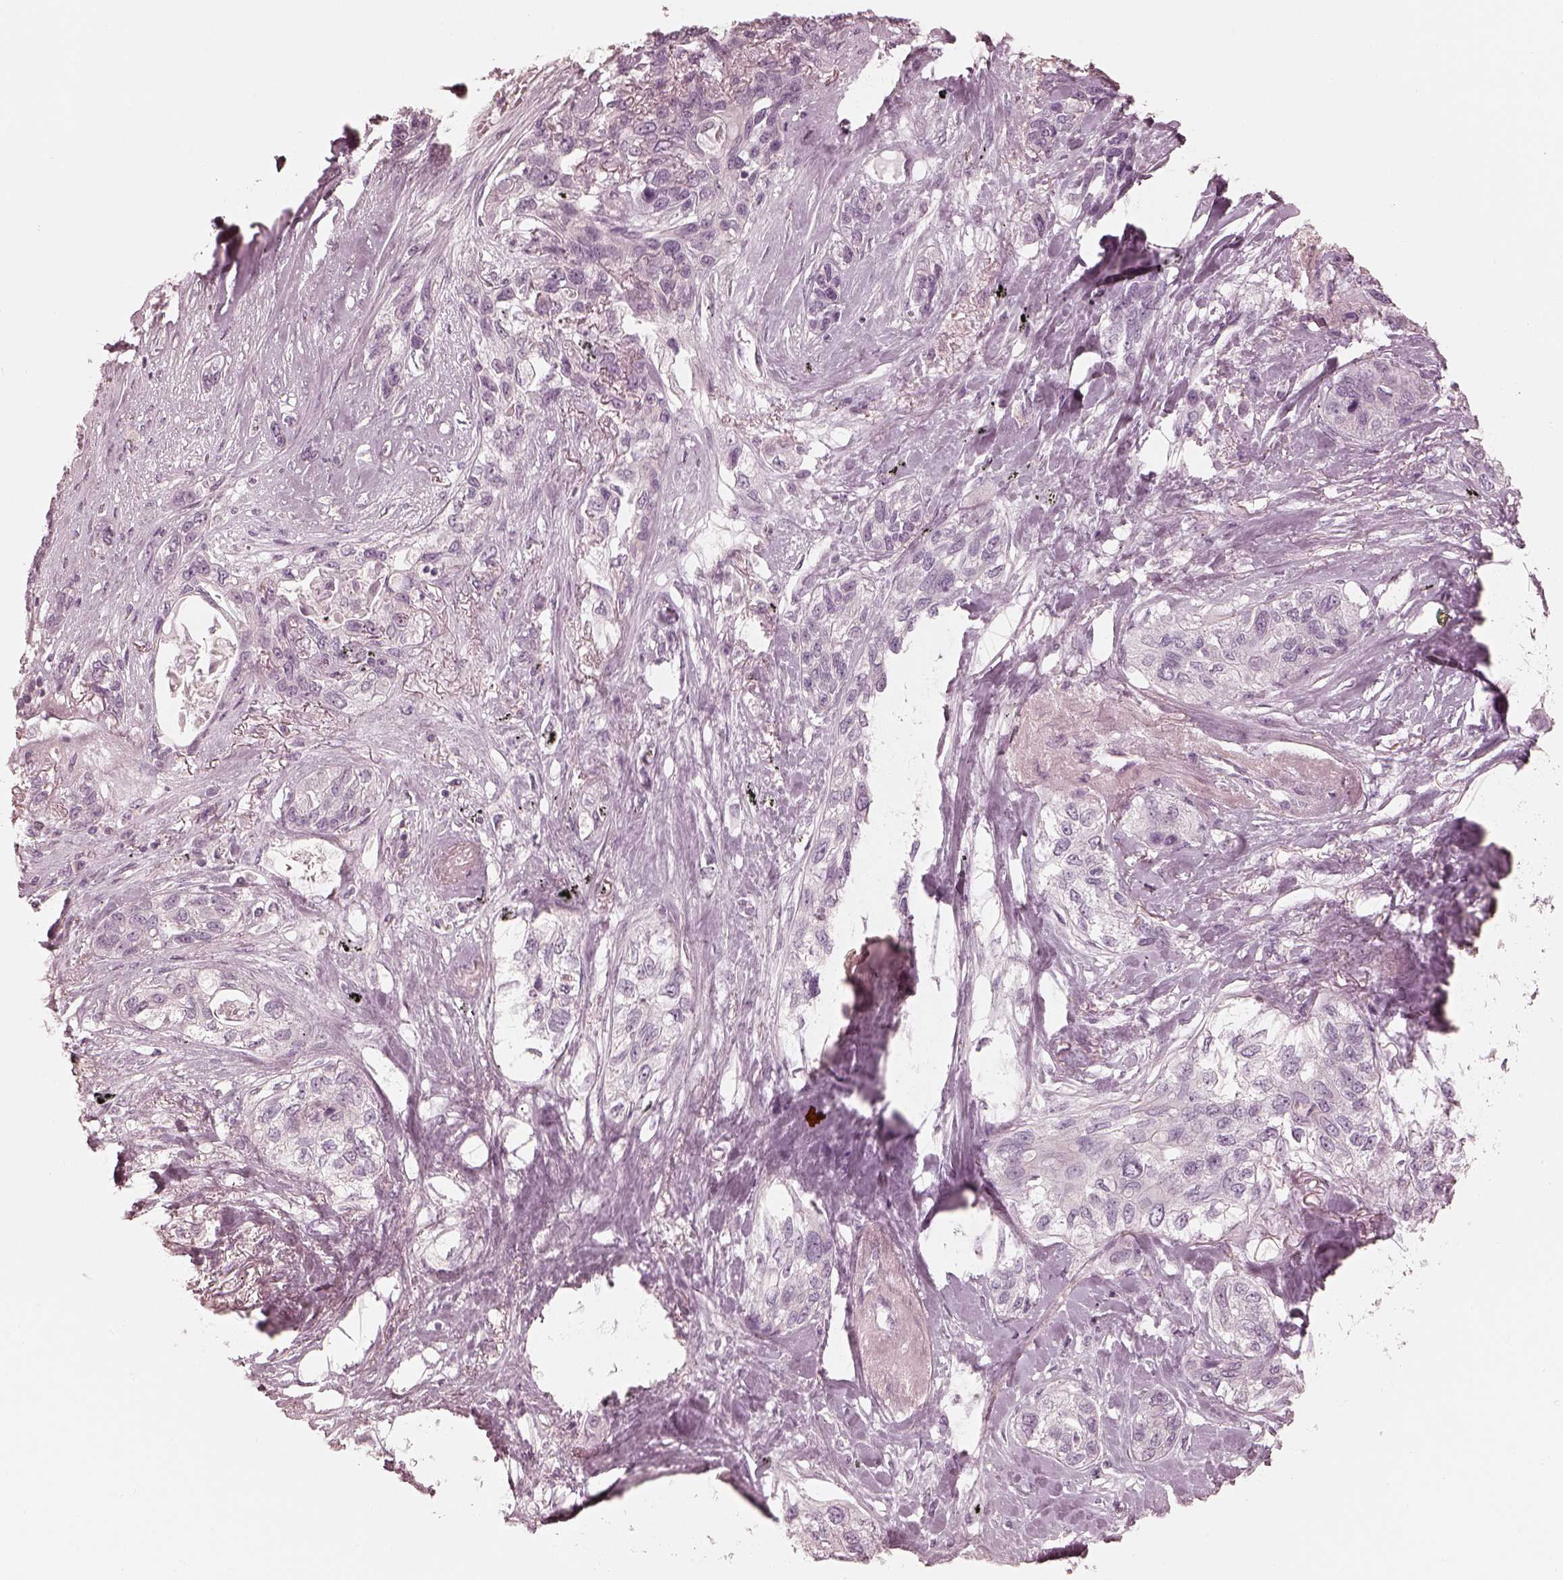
{"staining": {"intensity": "negative", "quantity": "none", "location": "none"}, "tissue": "lung cancer", "cell_type": "Tumor cells", "image_type": "cancer", "snomed": [{"axis": "morphology", "description": "Squamous cell carcinoma, NOS"}, {"axis": "topography", "description": "Lung"}], "caption": "An immunohistochemistry (IHC) micrograph of lung squamous cell carcinoma is shown. There is no staining in tumor cells of lung squamous cell carcinoma.", "gene": "CALR3", "patient": {"sex": "female", "age": 70}}